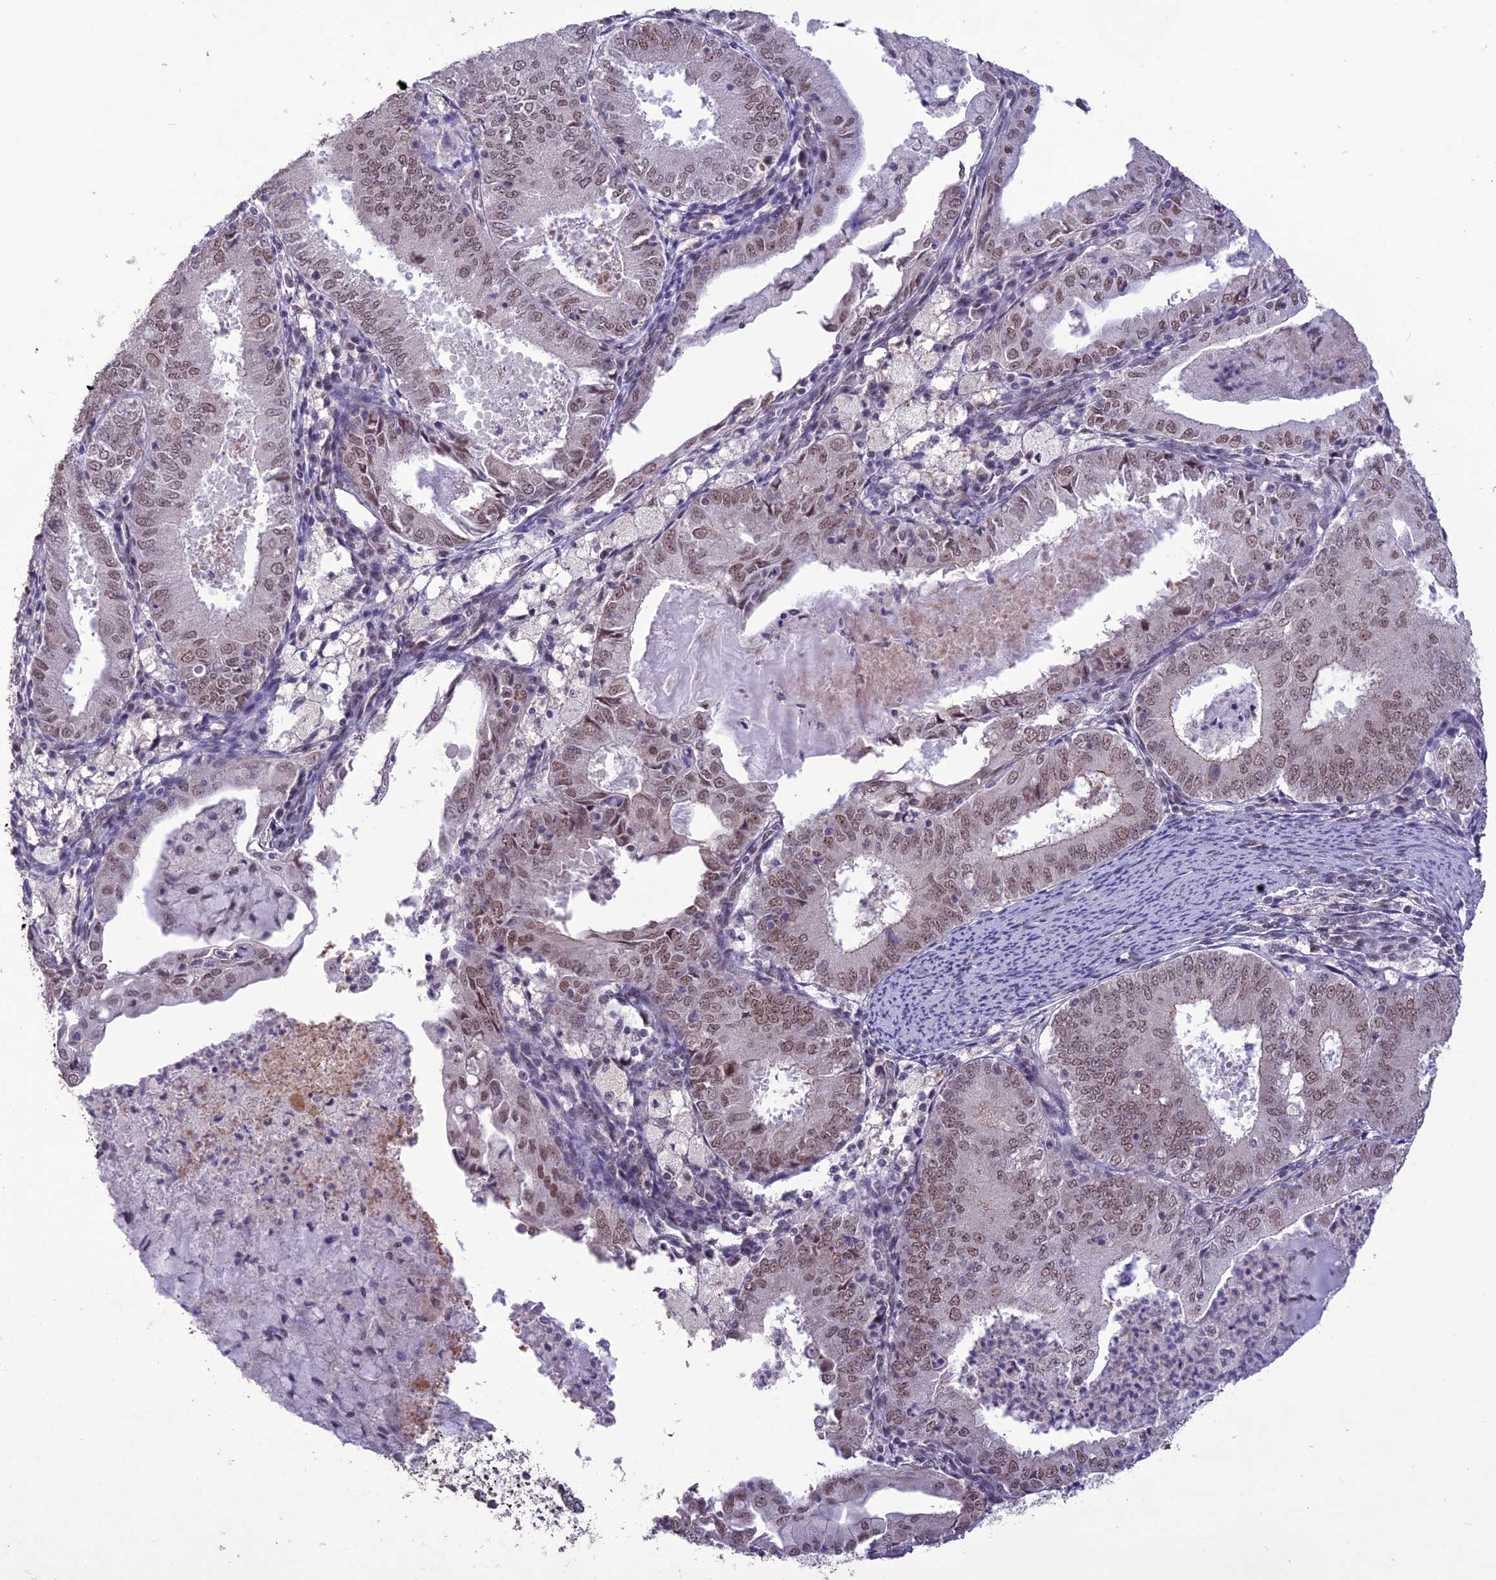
{"staining": {"intensity": "weak", "quantity": ">75%", "location": "nuclear"}, "tissue": "endometrial cancer", "cell_type": "Tumor cells", "image_type": "cancer", "snomed": [{"axis": "morphology", "description": "Adenocarcinoma, NOS"}, {"axis": "topography", "description": "Endometrium"}], "caption": "Tumor cells show low levels of weak nuclear positivity in about >75% of cells in endometrial adenocarcinoma. The protein is stained brown, and the nuclei are stained in blue (DAB (3,3'-diaminobenzidine) IHC with brightfield microscopy, high magnification).", "gene": "DIS3", "patient": {"sex": "female", "age": 57}}